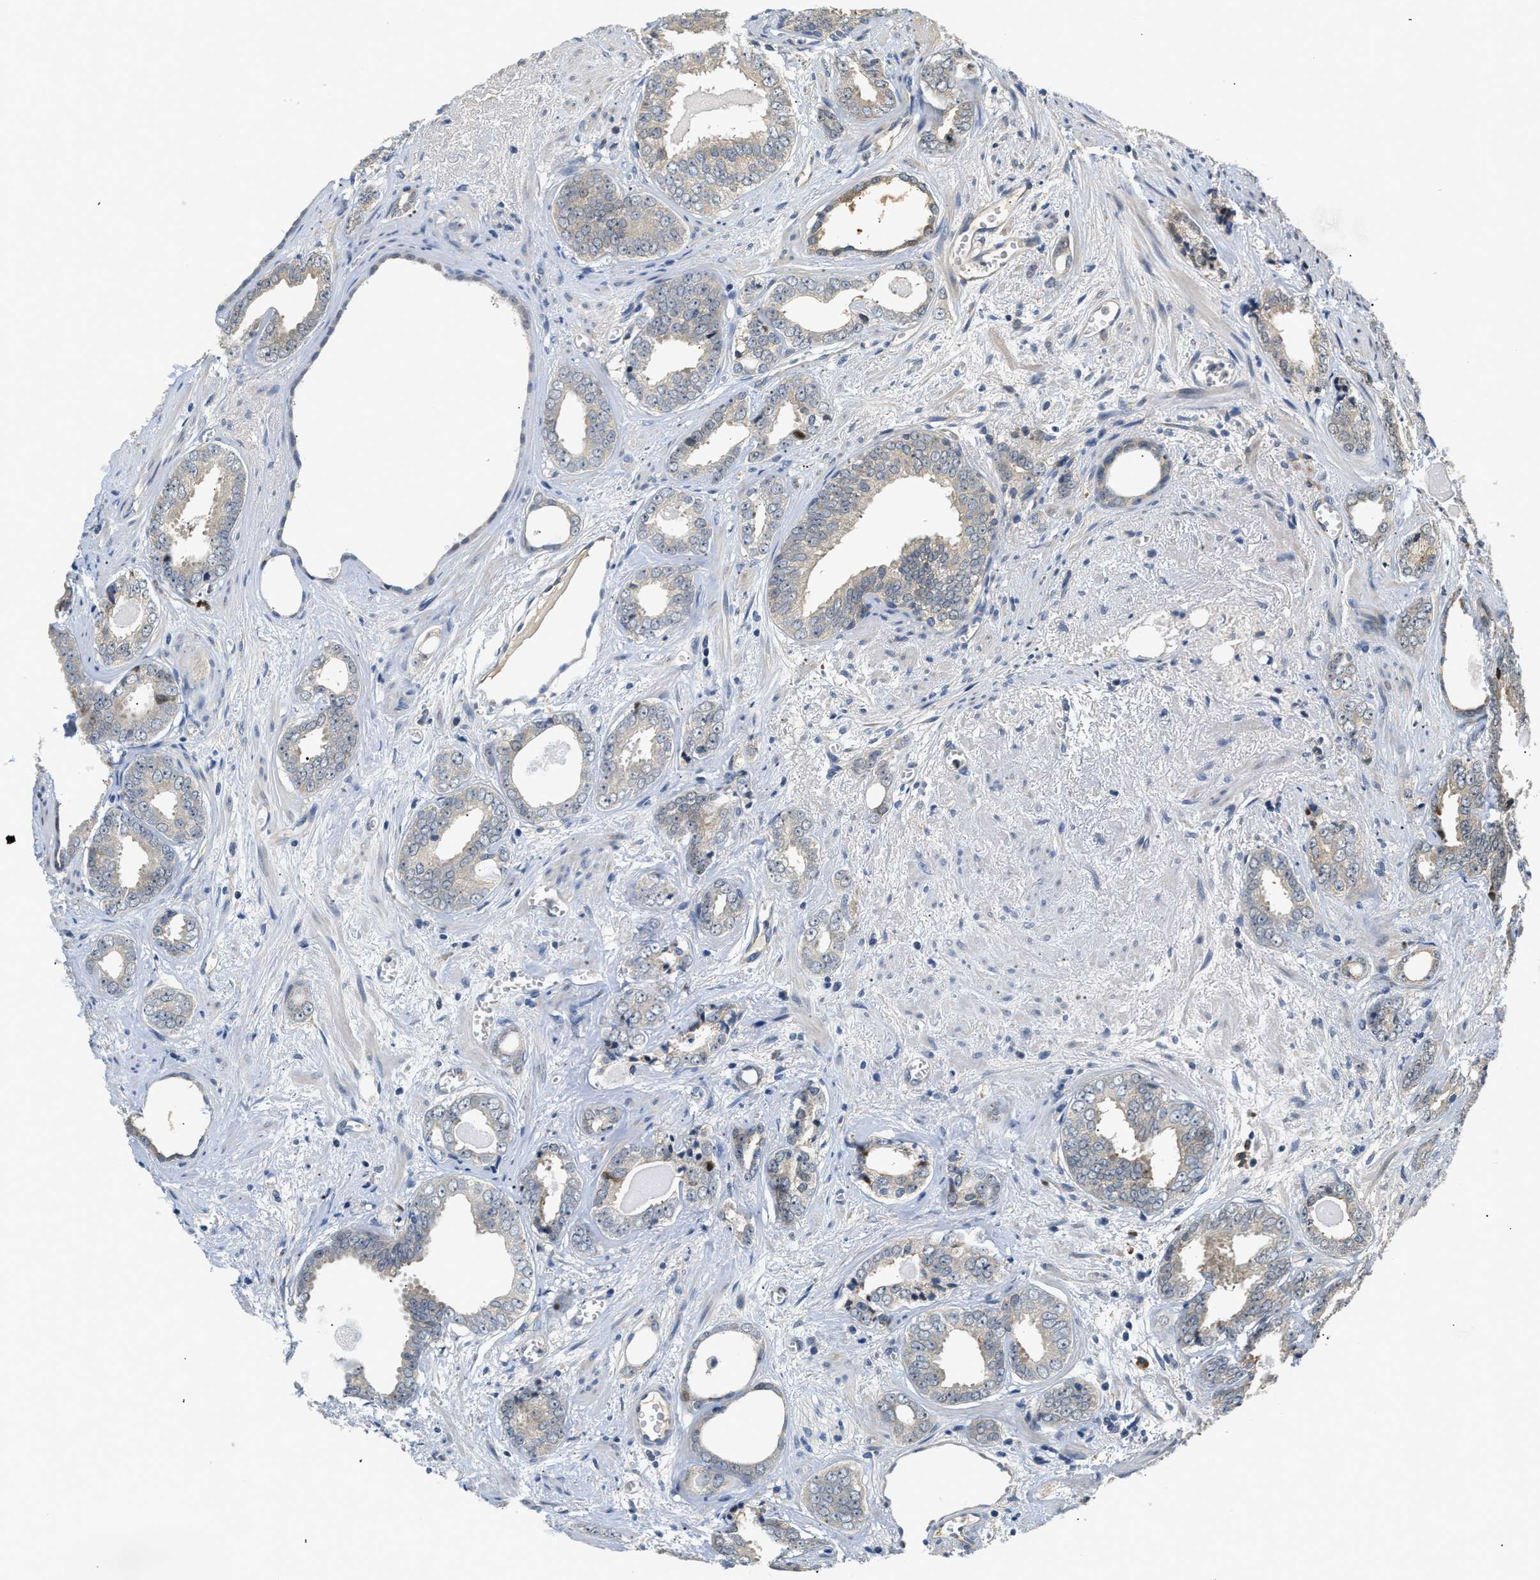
{"staining": {"intensity": "negative", "quantity": "none", "location": "none"}, "tissue": "prostate cancer", "cell_type": "Tumor cells", "image_type": "cancer", "snomed": [{"axis": "morphology", "description": "Adenocarcinoma, Medium grade"}, {"axis": "topography", "description": "Prostate"}], "caption": "Immunohistochemical staining of prostate adenocarcinoma (medium-grade) displays no significant expression in tumor cells.", "gene": "TNIP2", "patient": {"sex": "male", "age": 79}}